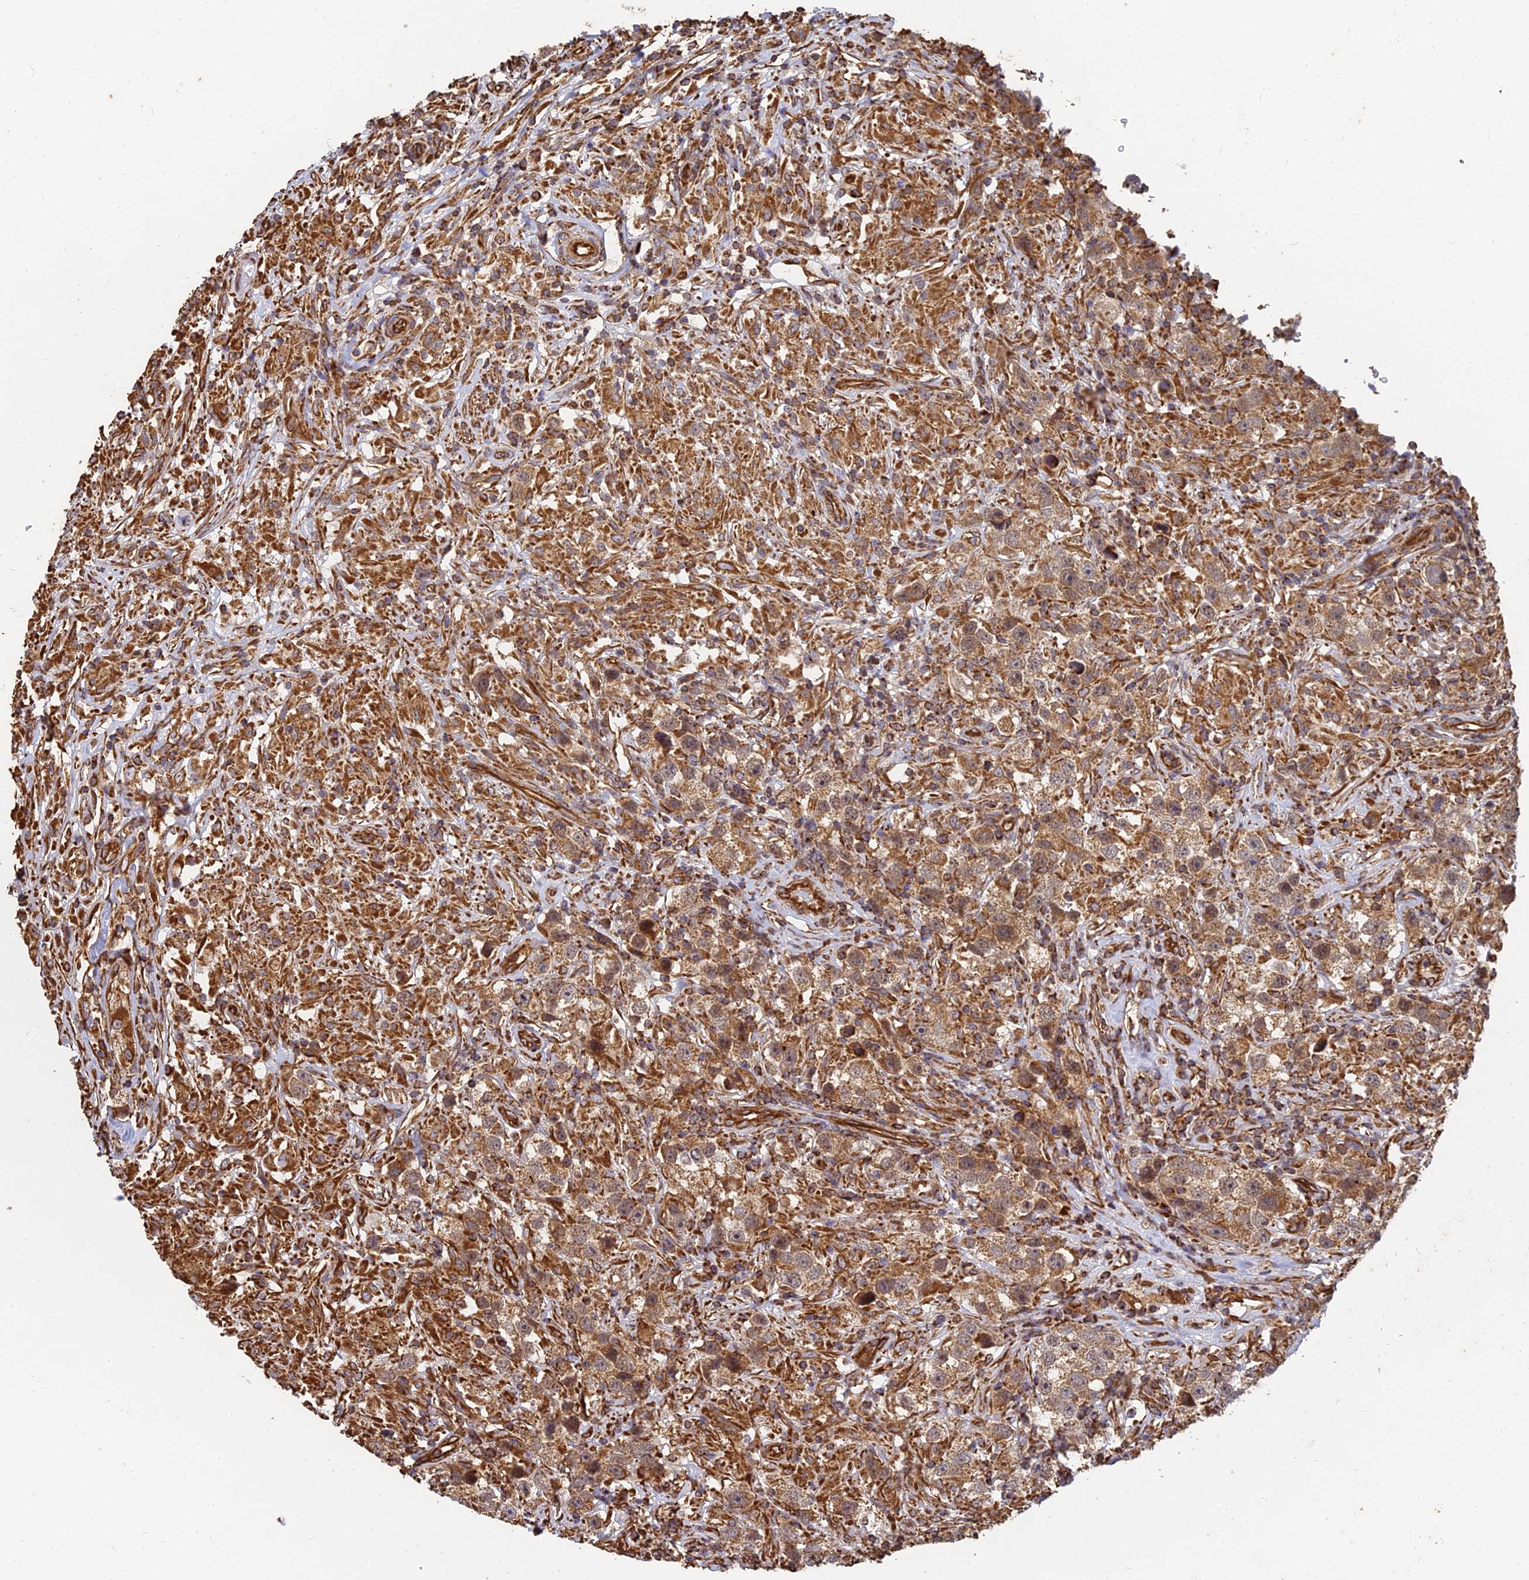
{"staining": {"intensity": "moderate", "quantity": ">75%", "location": "cytoplasmic/membranous"}, "tissue": "testis cancer", "cell_type": "Tumor cells", "image_type": "cancer", "snomed": [{"axis": "morphology", "description": "Seminoma, NOS"}, {"axis": "topography", "description": "Testis"}], "caption": "Moderate cytoplasmic/membranous protein expression is seen in about >75% of tumor cells in testis seminoma.", "gene": "DSTYK", "patient": {"sex": "male", "age": 49}}